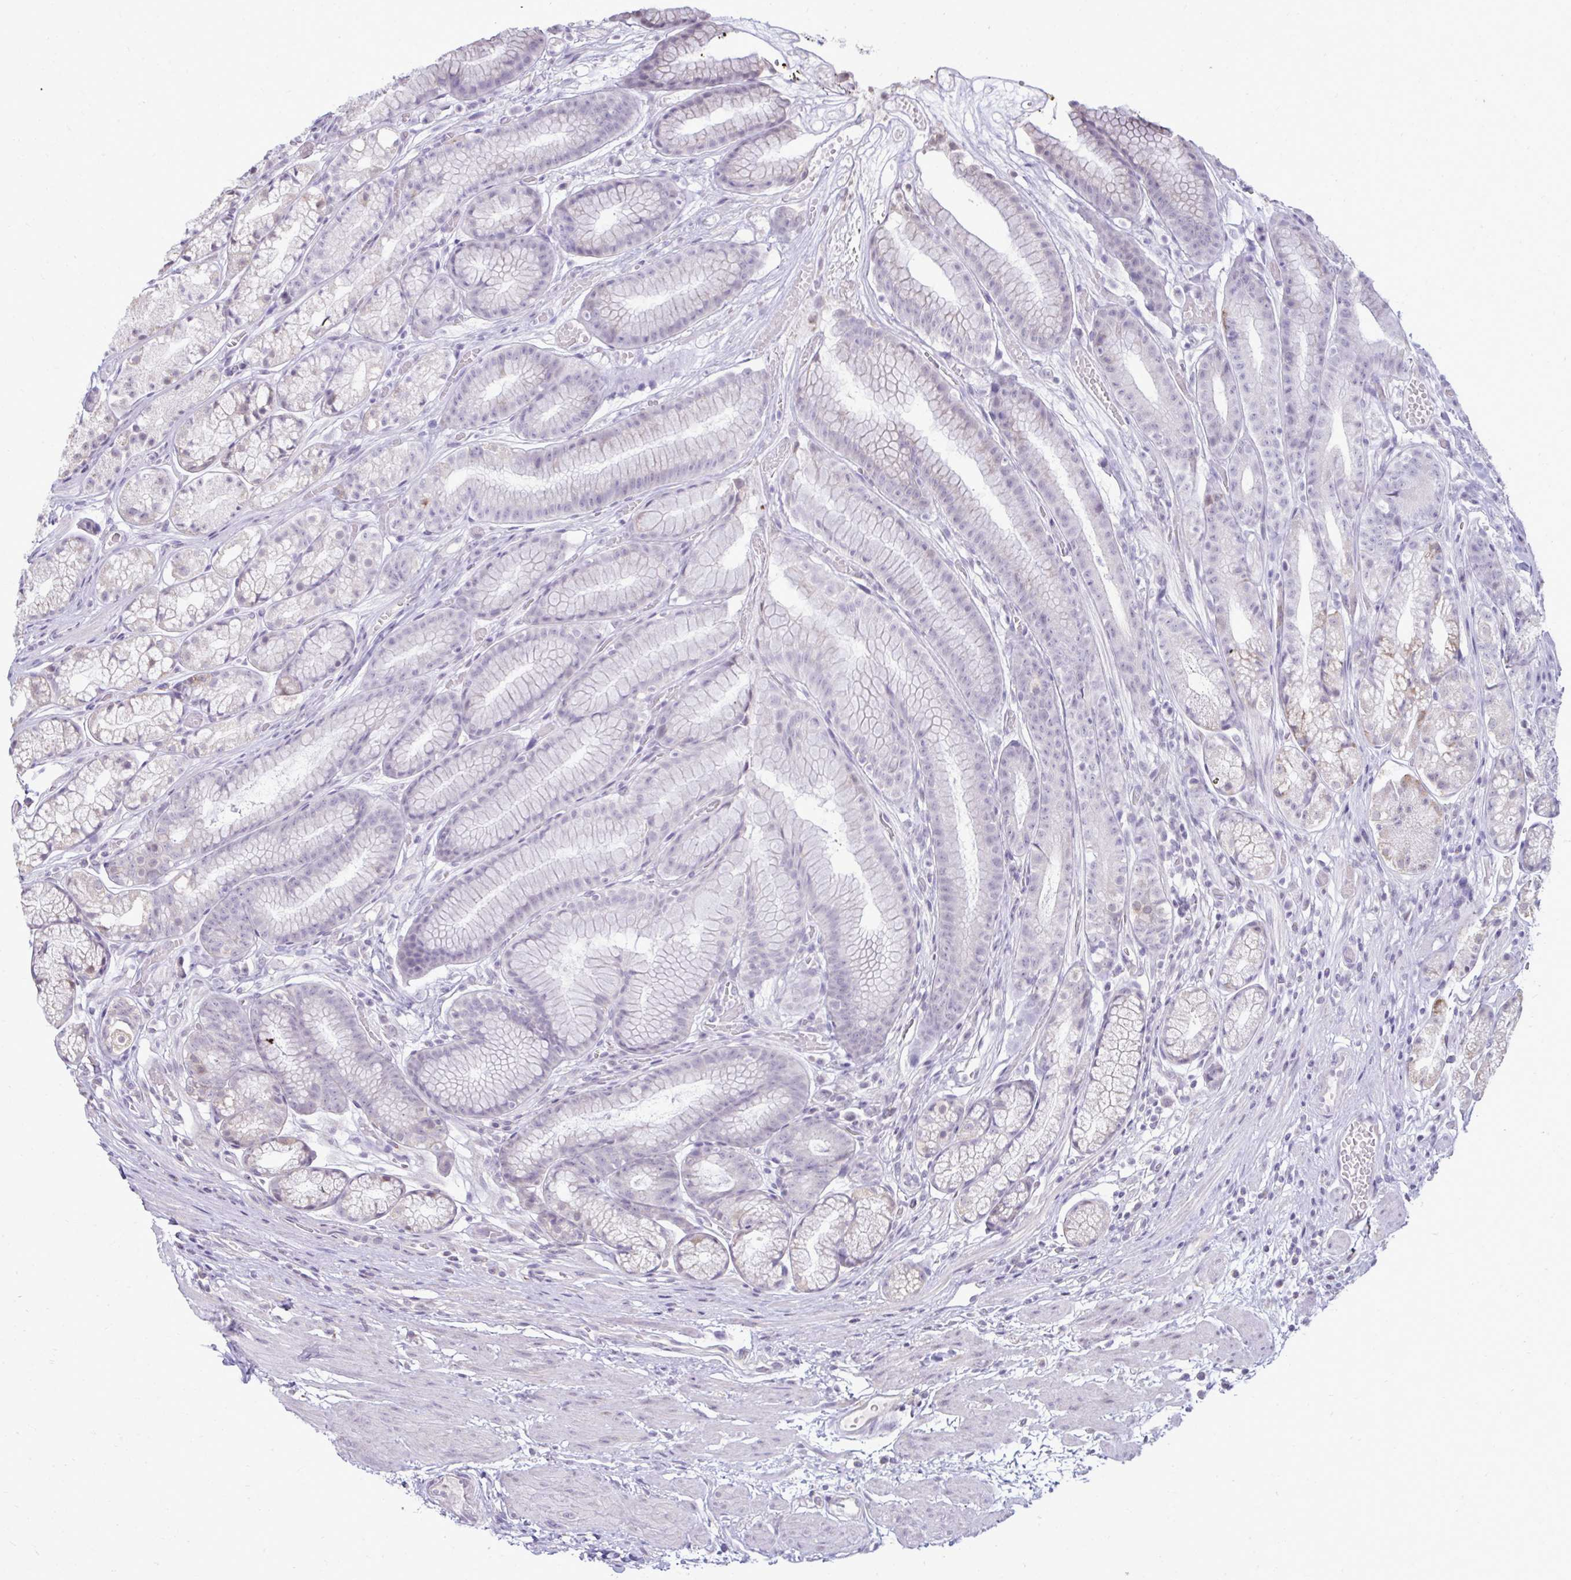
{"staining": {"intensity": "negative", "quantity": "none", "location": "none"}, "tissue": "stomach", "cell_type": "Glandular cells", "image_type": "normal", "snomed": [{"axis": "morphology", "description": "Normal tissue, NOS"}, {"axis": "topography", "description": "Smooth muscle"}, {"axis": "topography", "description": "Stomach"}], "caption": "DAB immunohistochemical staining of unremarkable human stomach displays no significant positivity in glandular cells. Brightfield microscopy of IHC stained with DAB (brown) and hematoxylin (blue), captured at high magnification.", "gene": "NPPA", "patient": {"sex": "male", "age": 70}}